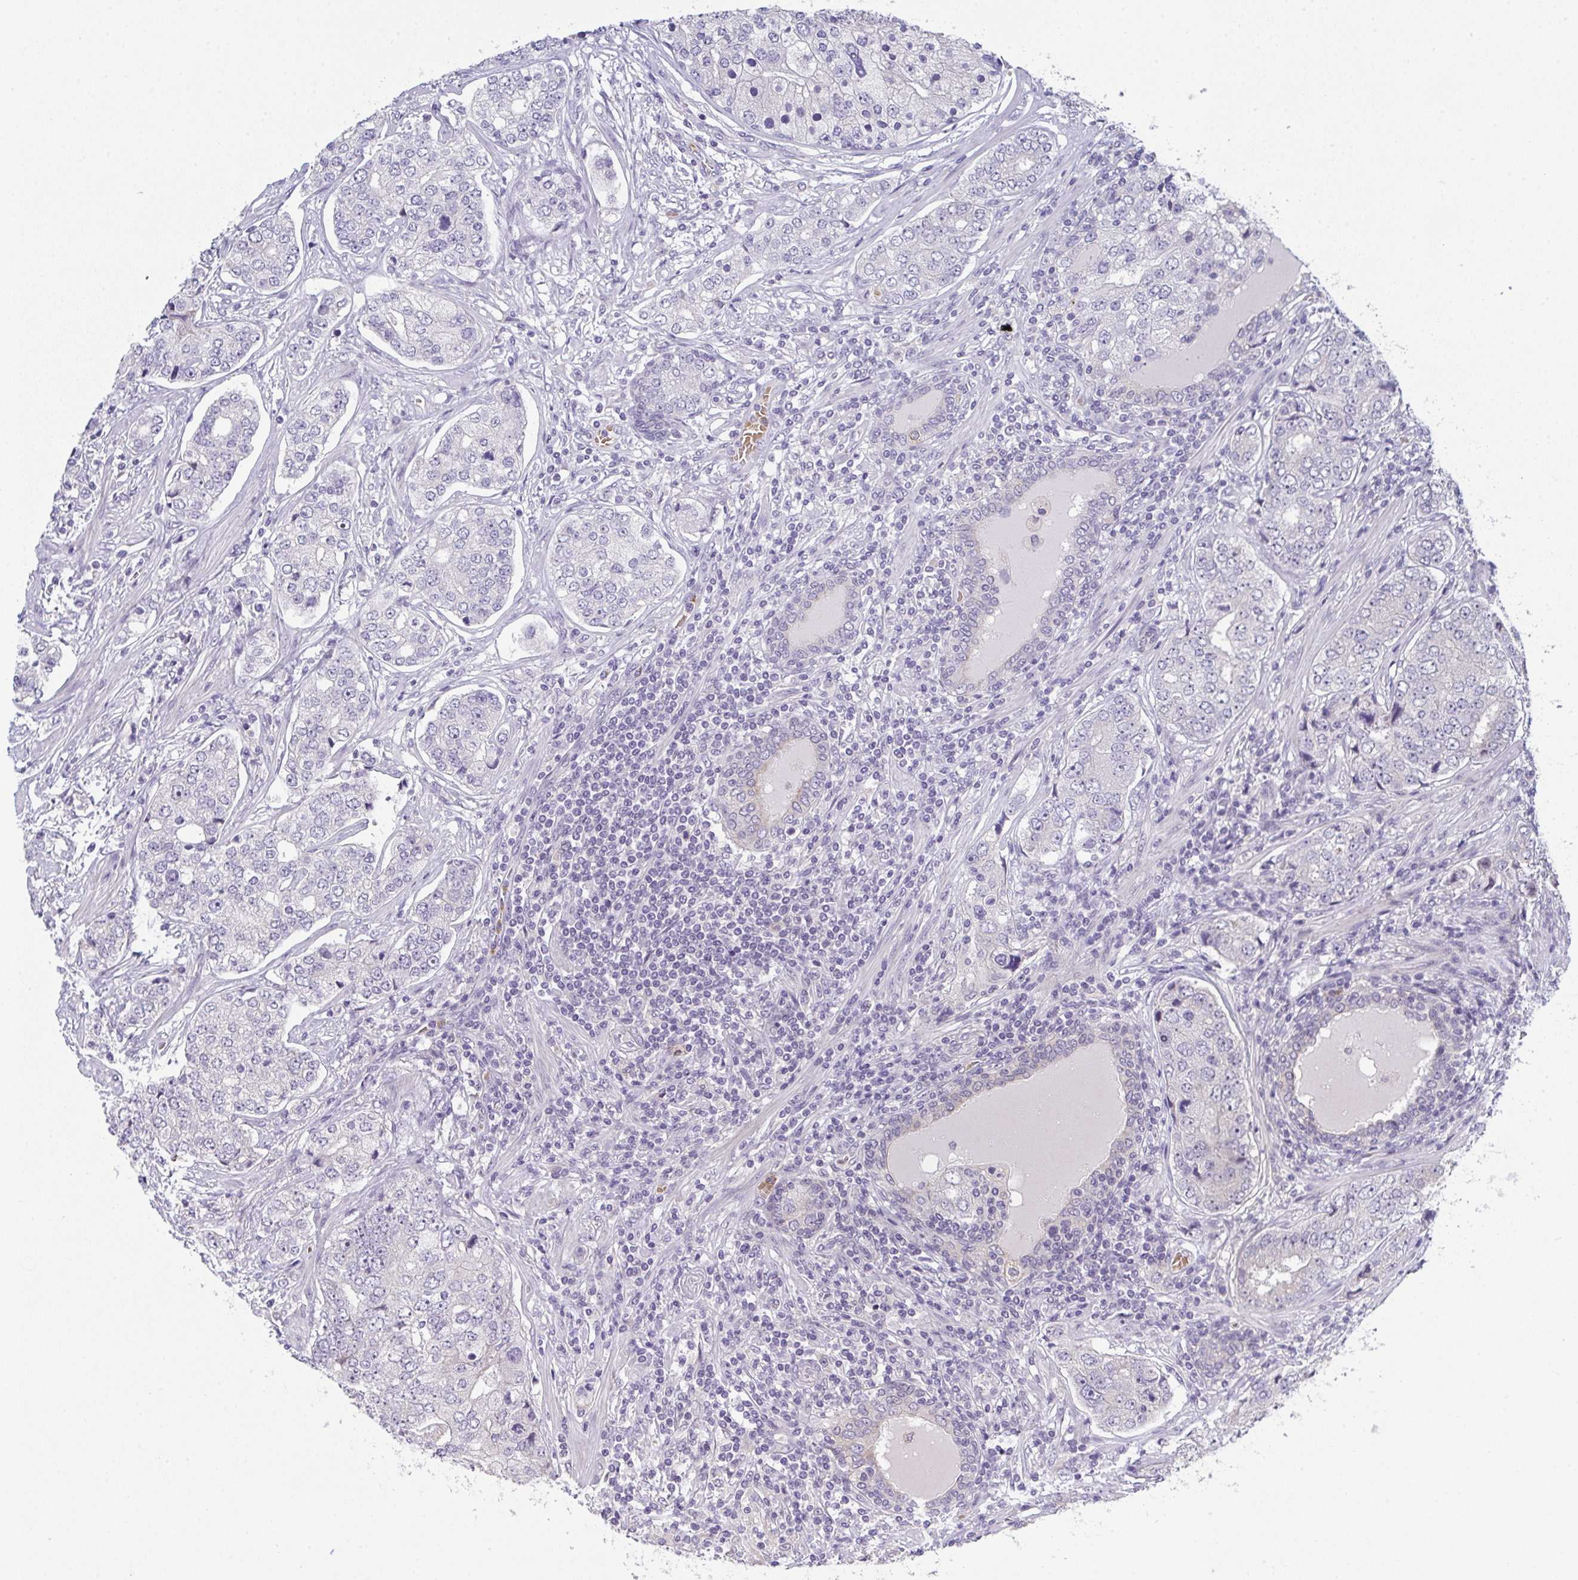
{"staining": {"intensity": "negative", "quantity": "none", "location": "none"}, "tissue": "prostate cancer", "cell_type": "Tumor cells", "image_type": "cancer", "snomed": [{"axis": "morphology", "description": "Adenocarcinoma, High grade"}, {"axis": "topography", "description": "Prostate"}], "caption": "IHC photomicrograph of neoplastic tissue: adenocarcinoma (high-grade) (prostate) stained with DAB shows no significant protein staining in tumor cells.", "gene": "RIOK1", "patient": {"sex": "male", "age": 60}}